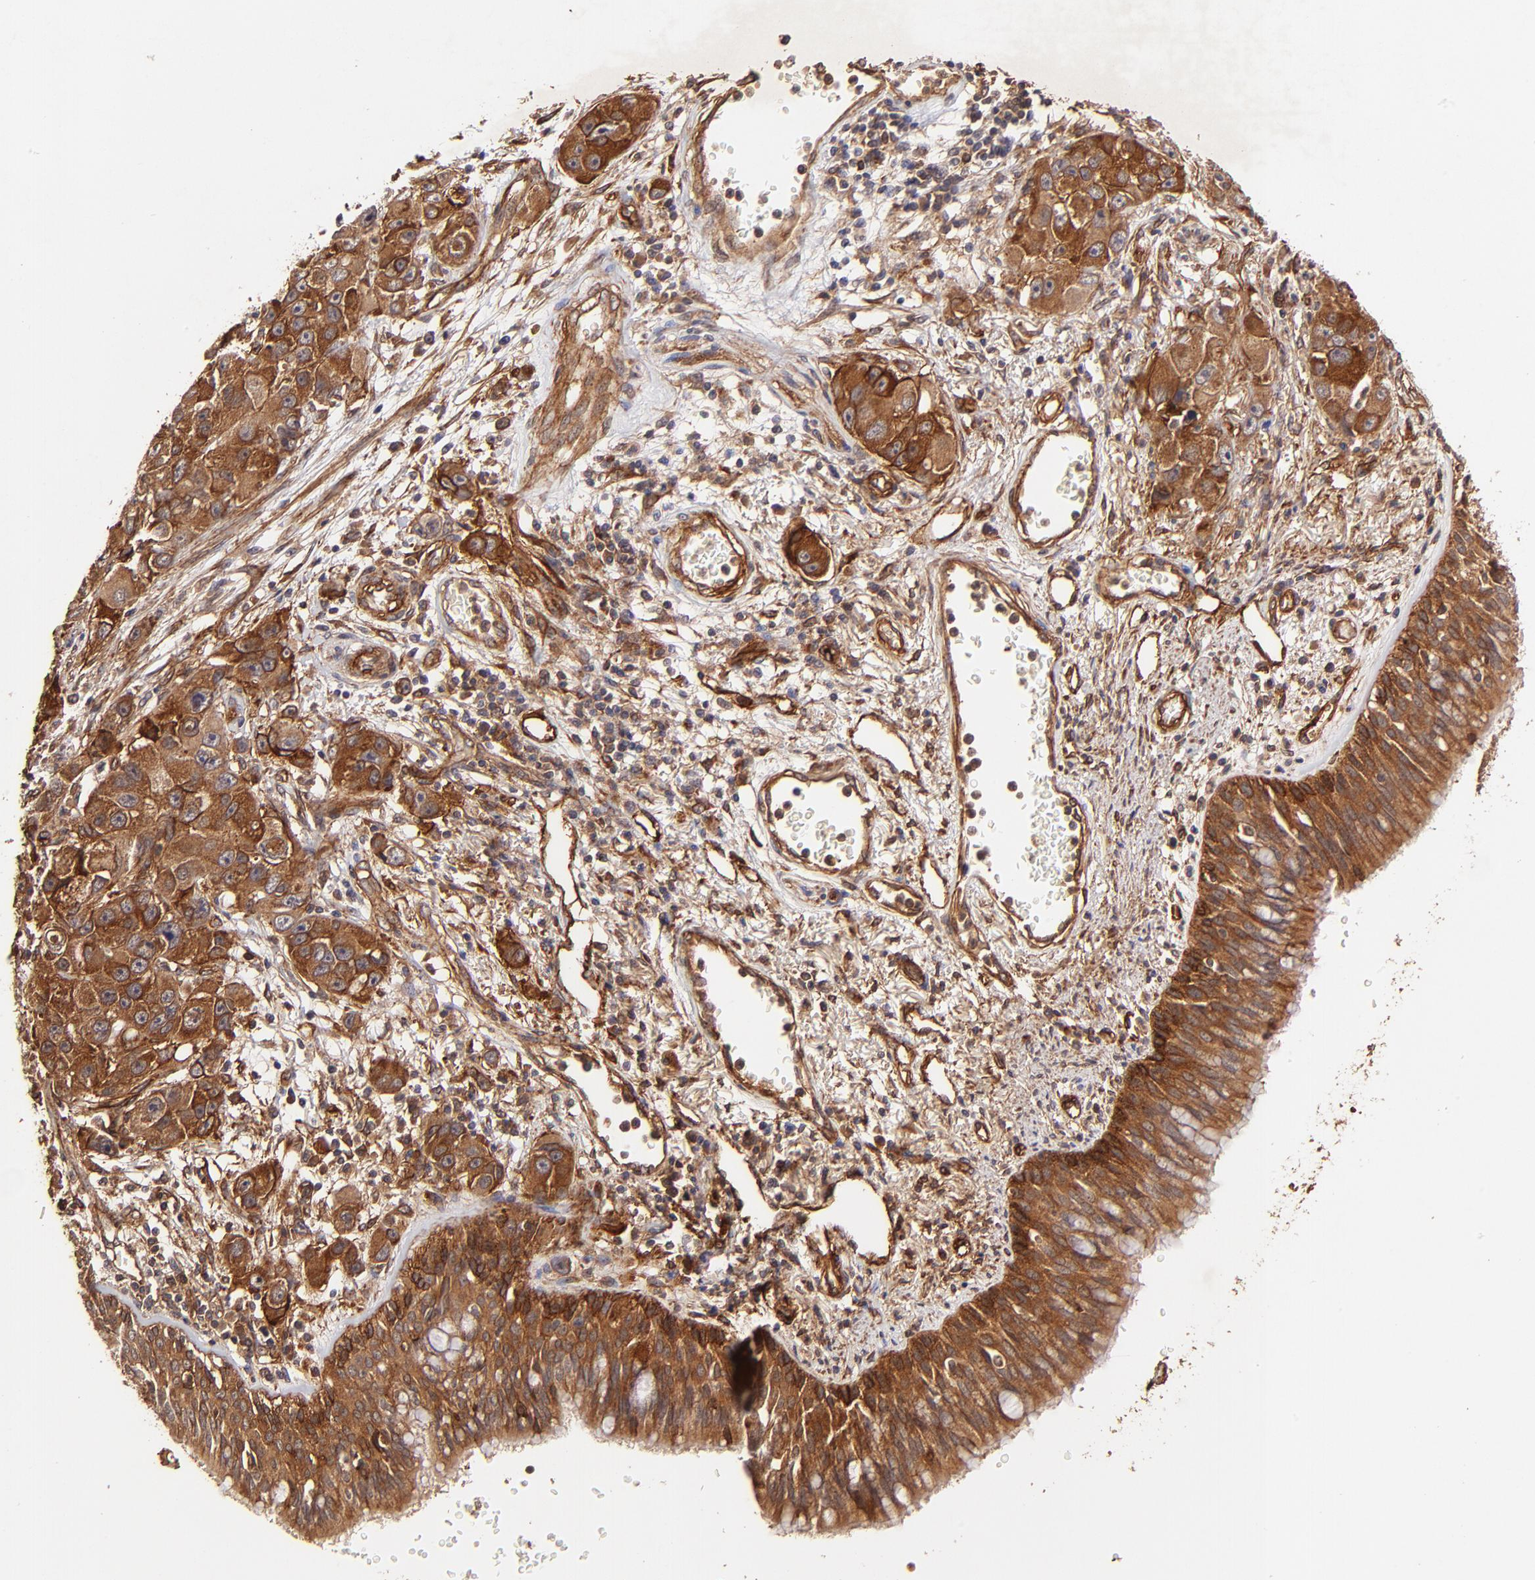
{"staining": {"intensity": "strong", "quantity": ">75%", "location": "cytoplasmic/membranous"}, "tissue": "bronchus", "cell_type": "Respiratory epithelial cells", "image_type": "normal", "snomed": [{"axis": "morphology", "description": "Normal tissue, NOS"}, {"axis": "morphology", "description": "Adenocarcinoma, NOS"}, {"axis": "morphology", "description": "Adenocarcinoma, metastatic, NOS"}, {"axis": "topography", "description": "Lymph node"}, {"axis": "topography", "description": "Bronchus"}, {"axis": "topography", "description": "Lung"}], "caption": "An image of bronchus stained for a protein exhibits strong cytoplasmic/membranous brown staining in respiratory epithelial cells.", "gene": "ITGB1", "patient": {"sex": "female", "age": 54}}